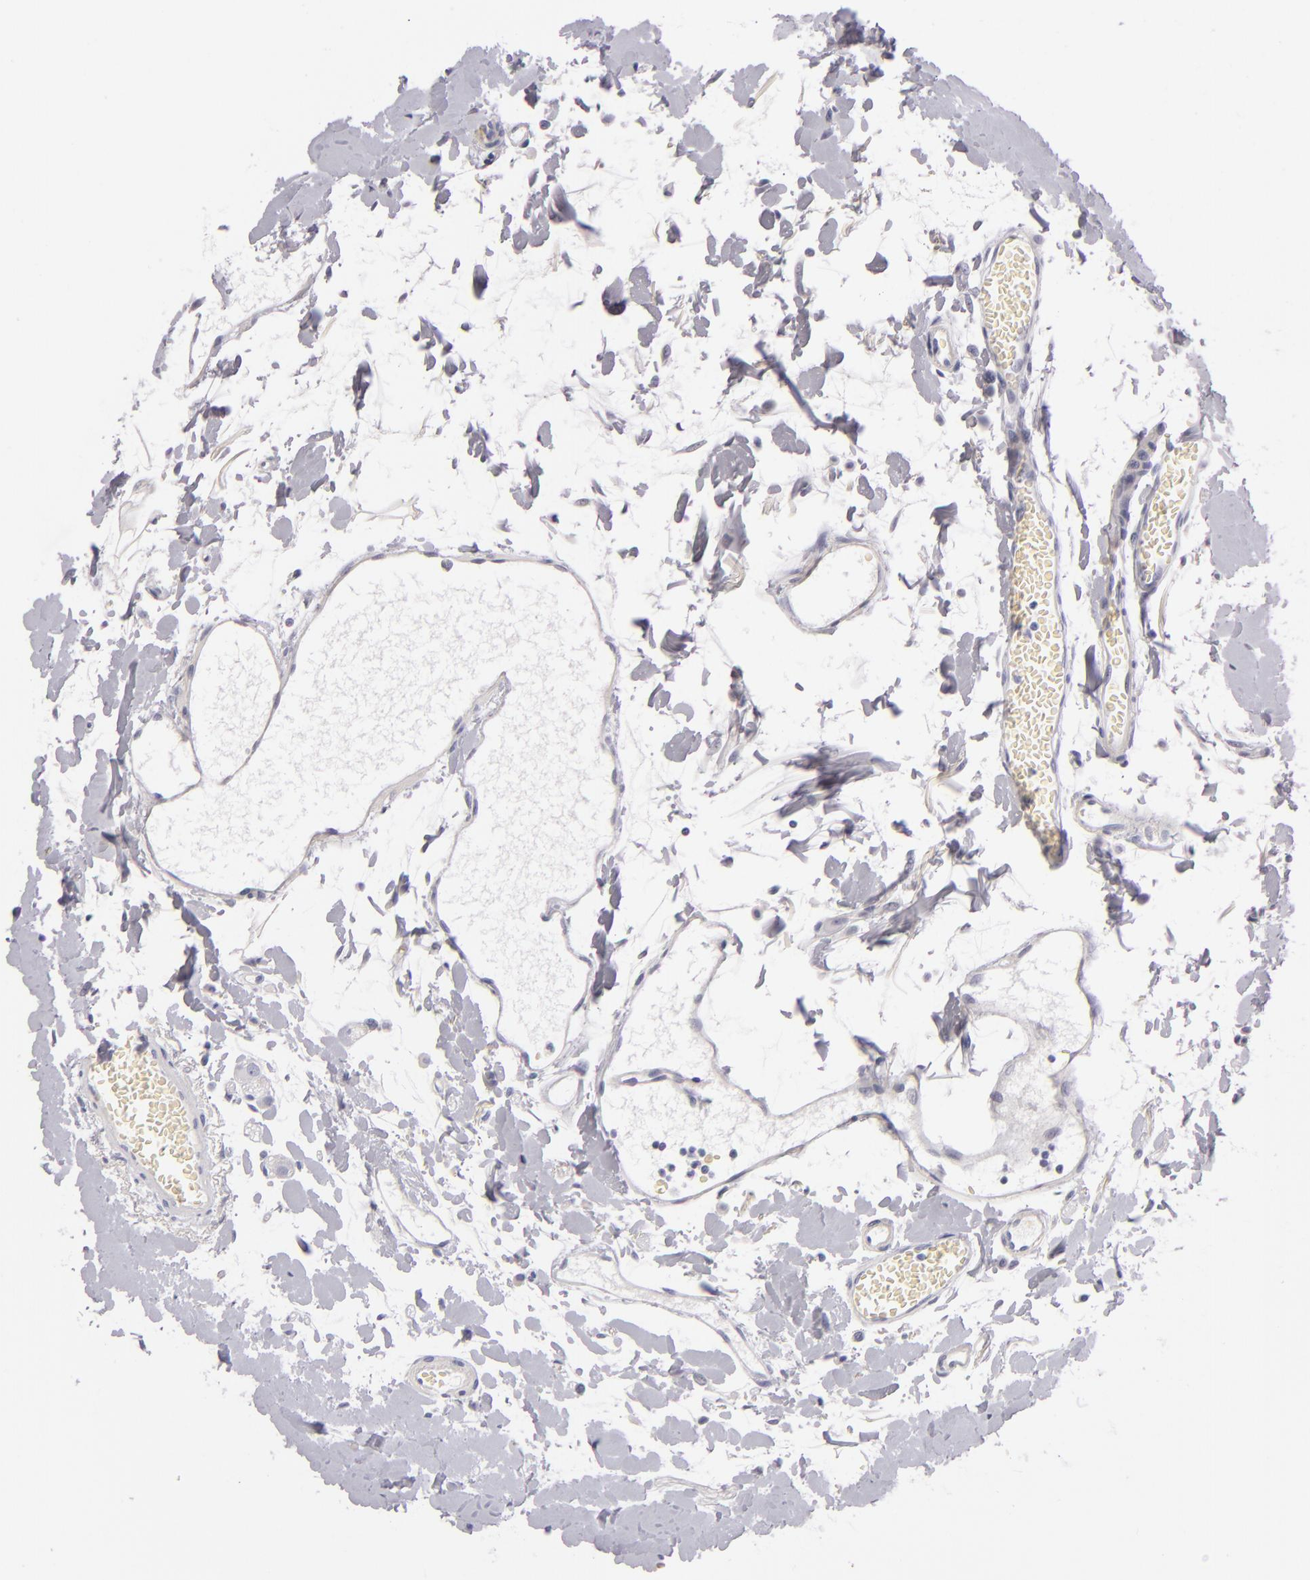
{"staining": {"intensity": "negative", "quantity": "none", "location": "none"}, "tissue": "small intestine", "cell_type": "Glandular cells", "image_type": "normal", "snomed": [{"axis": "morphology", "description": "Normal tissue, NOS"}, {"axis": "topography", "description": "Small intestine"}], "caption": "An image of human small intestine is negative for staining in glandular cells. The staining was performed using DAB (3,3'-diaminobenzidine) to visualize the protein expression in brown, while the nuclei were stained in blue with hematoxylin (Magnification: 20x).", "gene": "CD207", "patient": {"sex": "female", "age": 61}}